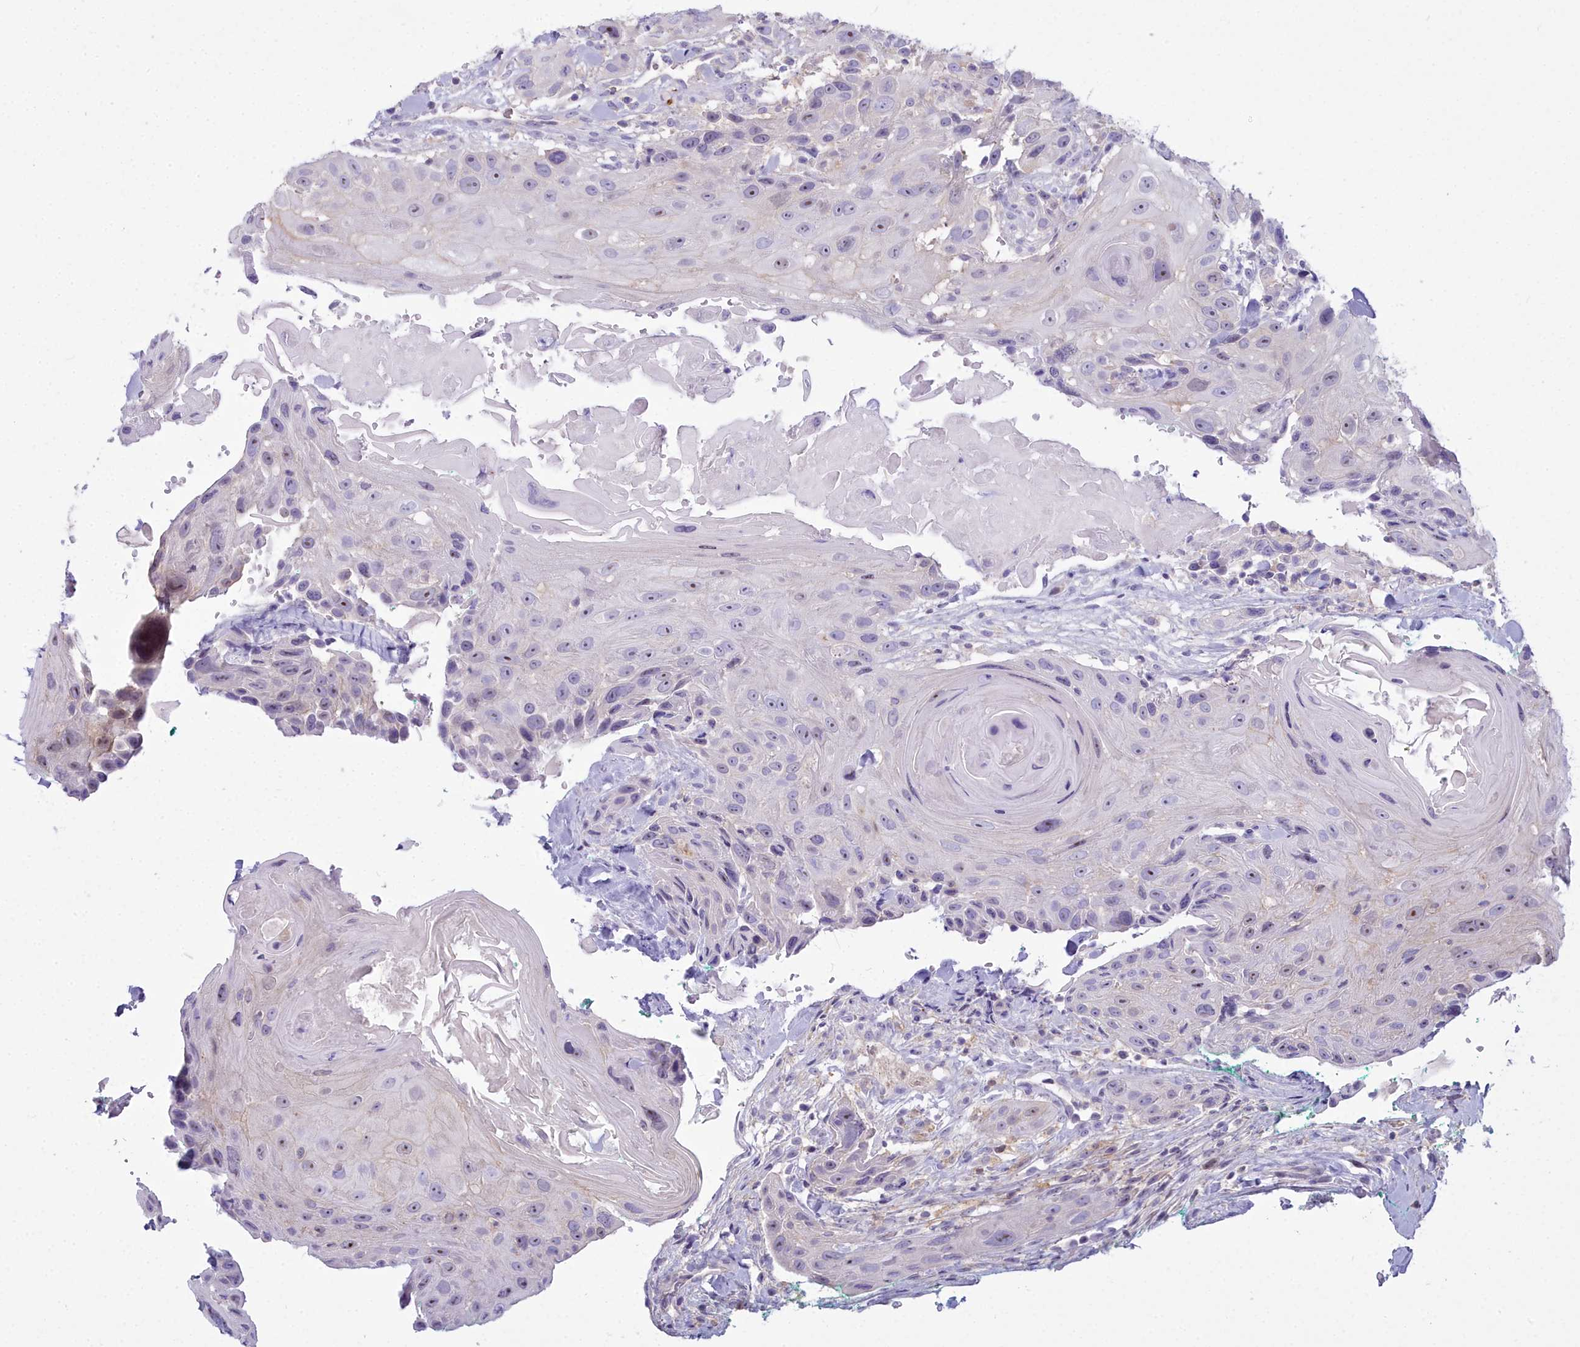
{"staining": {"intensity": "moderate", "quantity": "<25%", "location": "nuclear"}, "tissue": "head and neck cancer", "cell_type": "Tumor cells", "image_type": "cancer", "snomed": [{"axis": "morphology", "description": "Squamous cell carcinoma, NOS"}, {"axis": "topography", "description": "Head-Neck"}], "caption": "Immunohistochemistry (IHC) histopathology image of human head and neck squamous cell carcinoma stained for a protein (brown), which exhibits low levels of moderate nuclear positivity in approximately <25% of tumor cells.", "gene": "BLNK", "patient": {"sex": "male", "age": 81}}